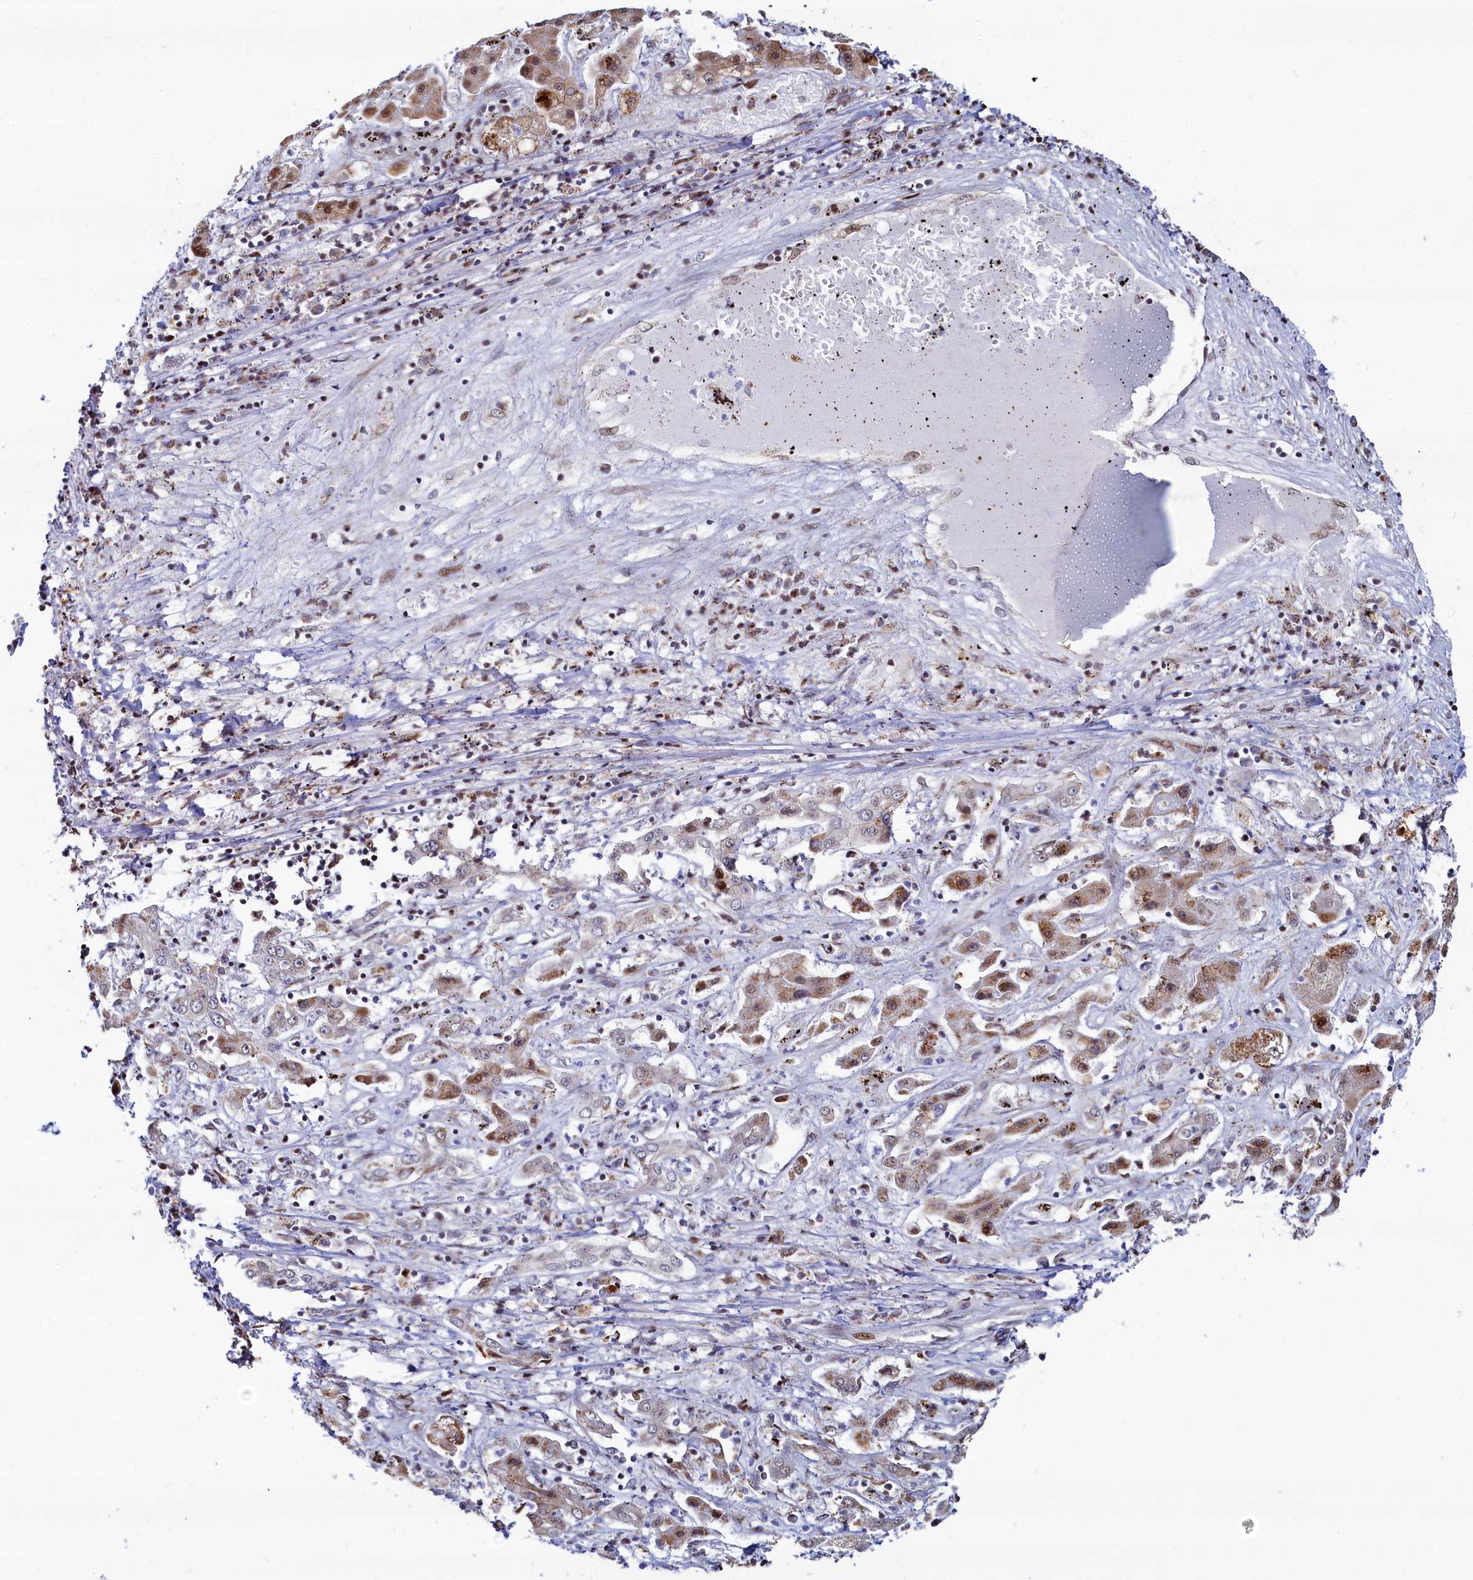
{"staining": {"intensity": "moderate", "quantity": ">75%", "location": "cytoplasmic/membranous,nuclear"}, "tissue": "liver cancer", "cell_type": "Tumor cells", "image_type": "cancer", "snomed": [{"axis": "morphology", "description": "Cholangiocarcinoma"}, {"axis": "topography", "description": "Liver"}], "caption": "Immunohistochemical staining of cholangiocarcinoma (liver) displays medium levels of moderate cytoplasmic/membranous and nuclear expression in approximately >75% of tumor cells.", "gene": "HDGFL3", "patient": {"sex": "male", "age": 67}}